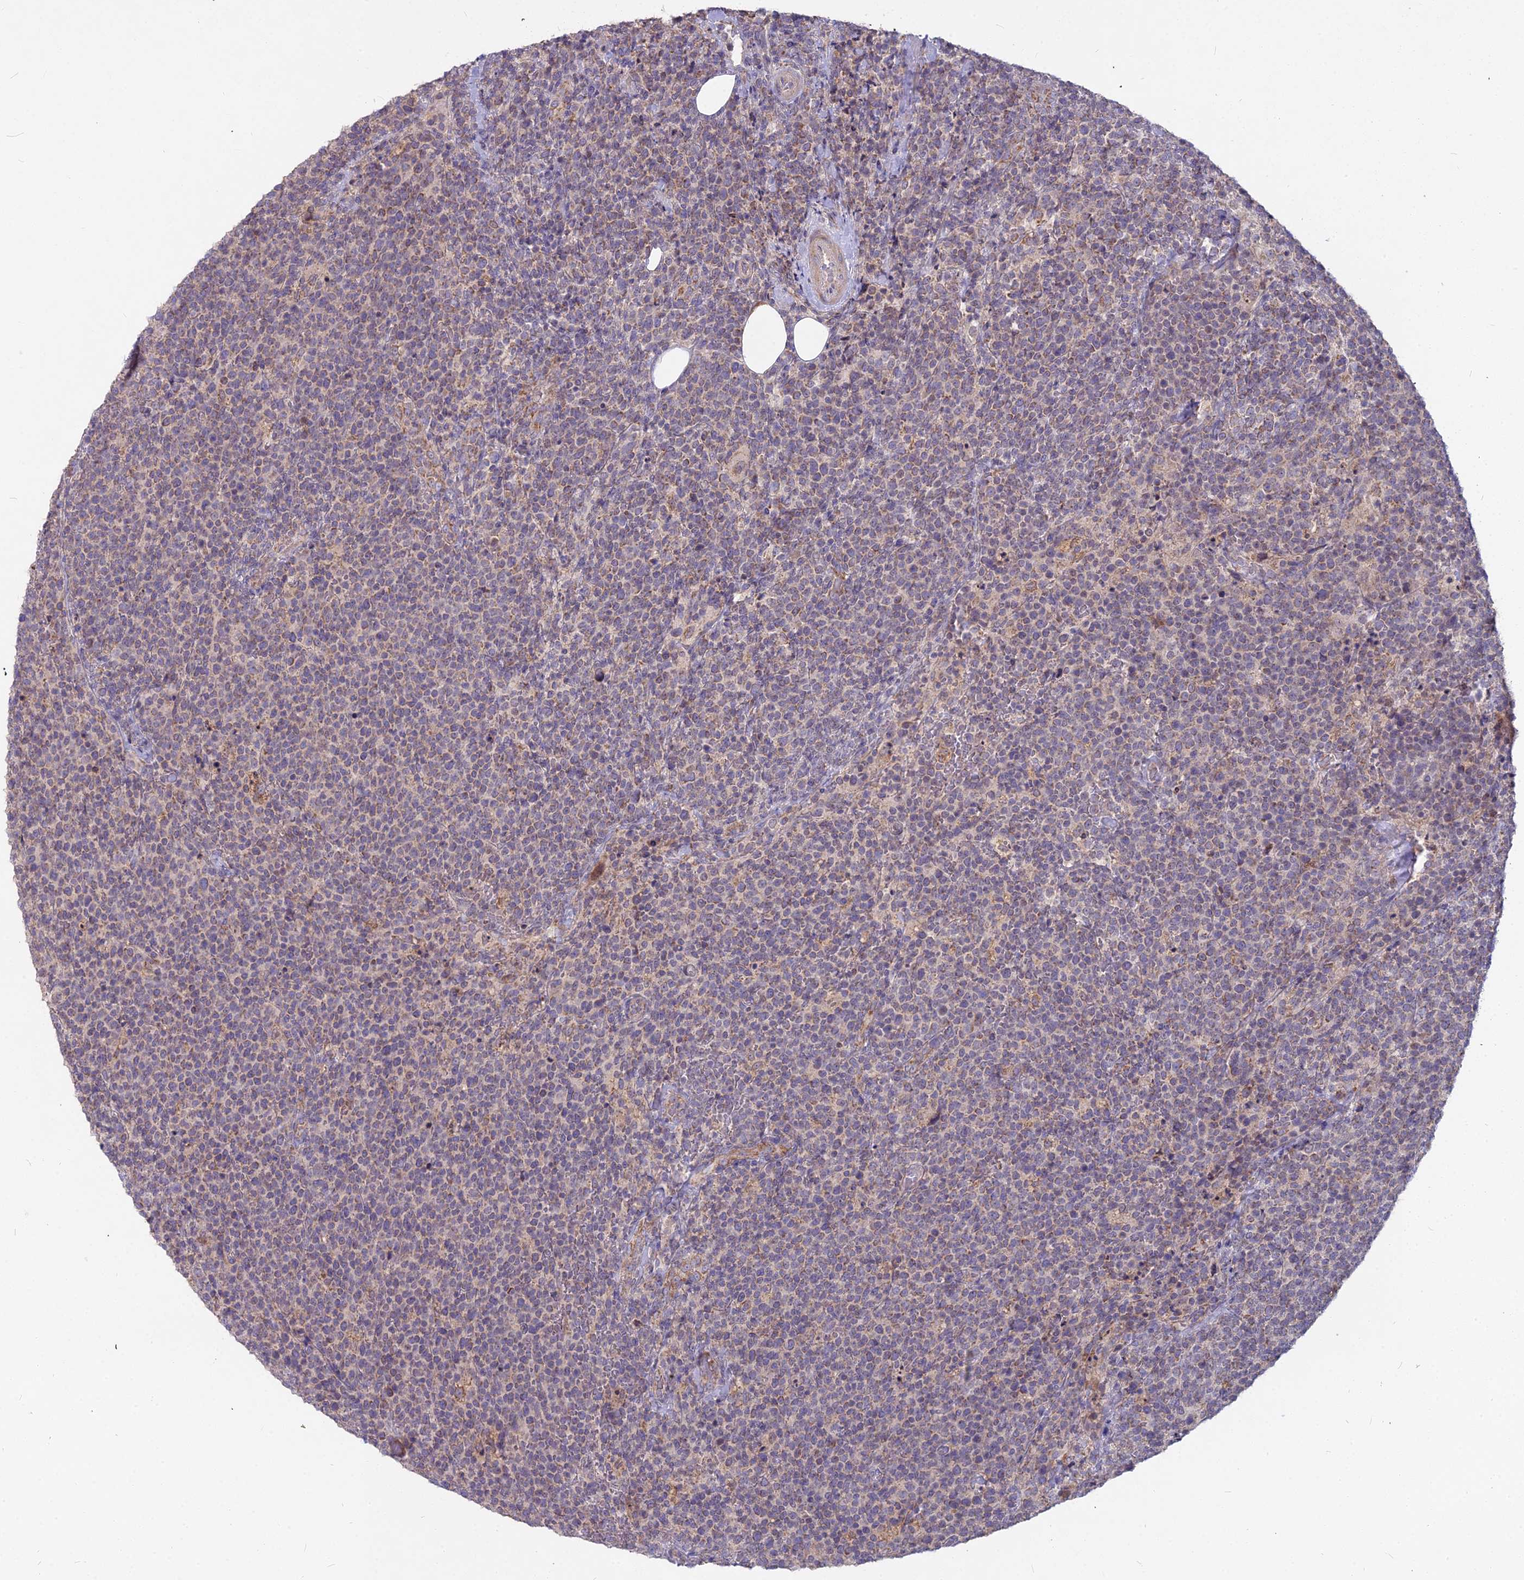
{"staining": {"intensity": "weak", "quantity": "<25%", "location": "cytoplasmic/membranous"}, "tissue": "lymphoma", "cell_type": "Tumor cells", "image_type": "cancer", "snomed": [{"axis": "morphology", "description": "Malignant lymphoma, non-Hodgkin's type, High grade"}, {"axis": "topography", "description": "Lymph node"}], "caption": "IHC image of high-grade malignant lymphoma, non-Hodgkin's type stained for a protein (brown), which demonstrates no expression in tumor cells.", "gene": "MICU2", "patient": {"sex": "male", "age": 61}}